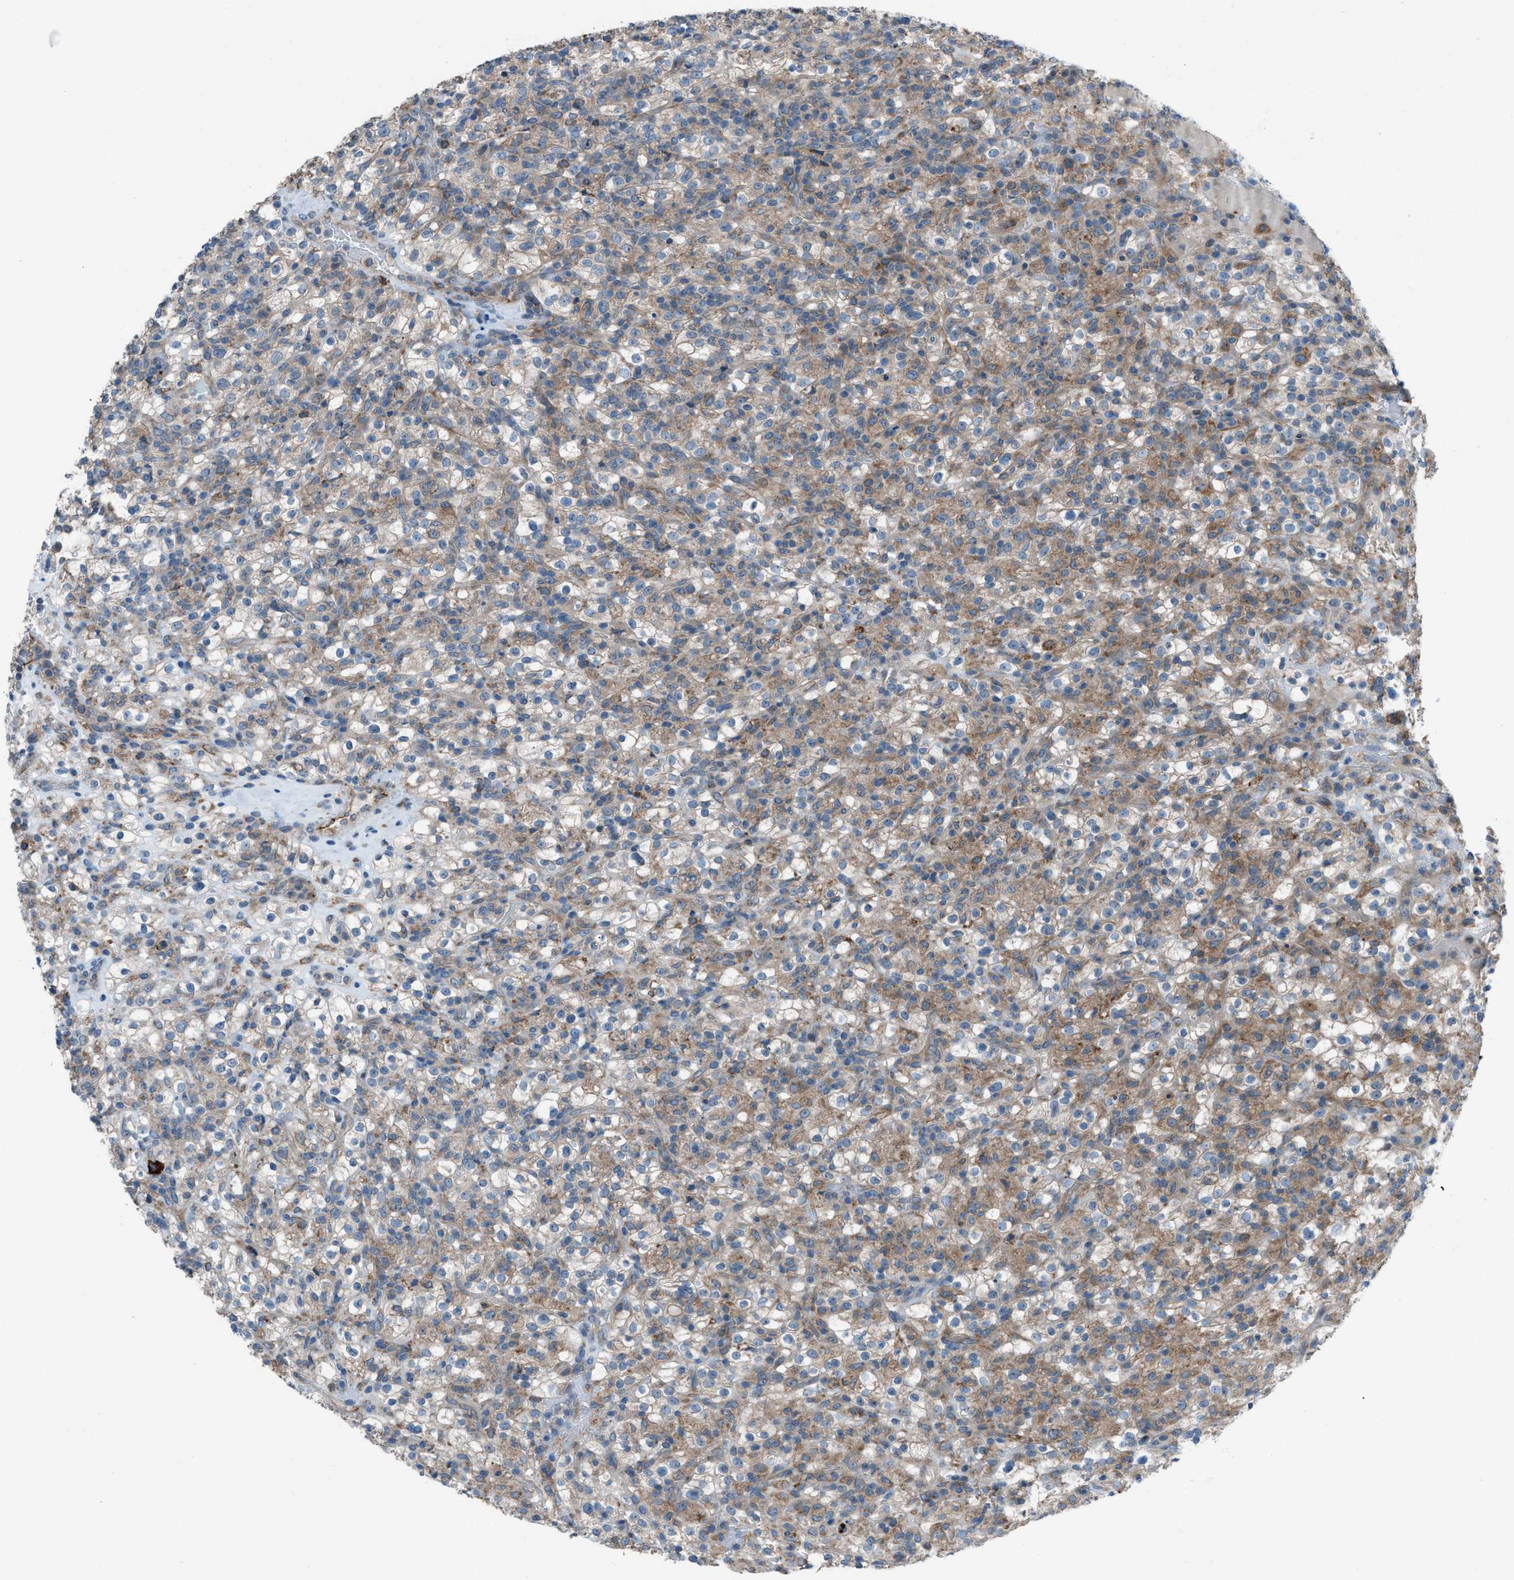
{"staining": {"intensity": "moderate", "quantity": "25%-75%", "location": "cytoplasmic/membranous"}, "tissue": "renal cancer", "cell_type": "Tumor cells", "image_type": "cancer", "snomed": [{"axis": "morphology", "description": "Normal tissue, NOS"}, {"axis": "morphology", "description": "Adenocarcinoma, NOS"}, {"axis": "topography", "description": "Kidney"}], "caption": "Immunohistochemical staining of human adenocarcinoma (renal) exhibits medium levels of moderate cytoplasmic/membranous expression in about 25%-75% of tumor cells.", "gene": "HEG1", "patient": {"sex": "female", "age": 72}}